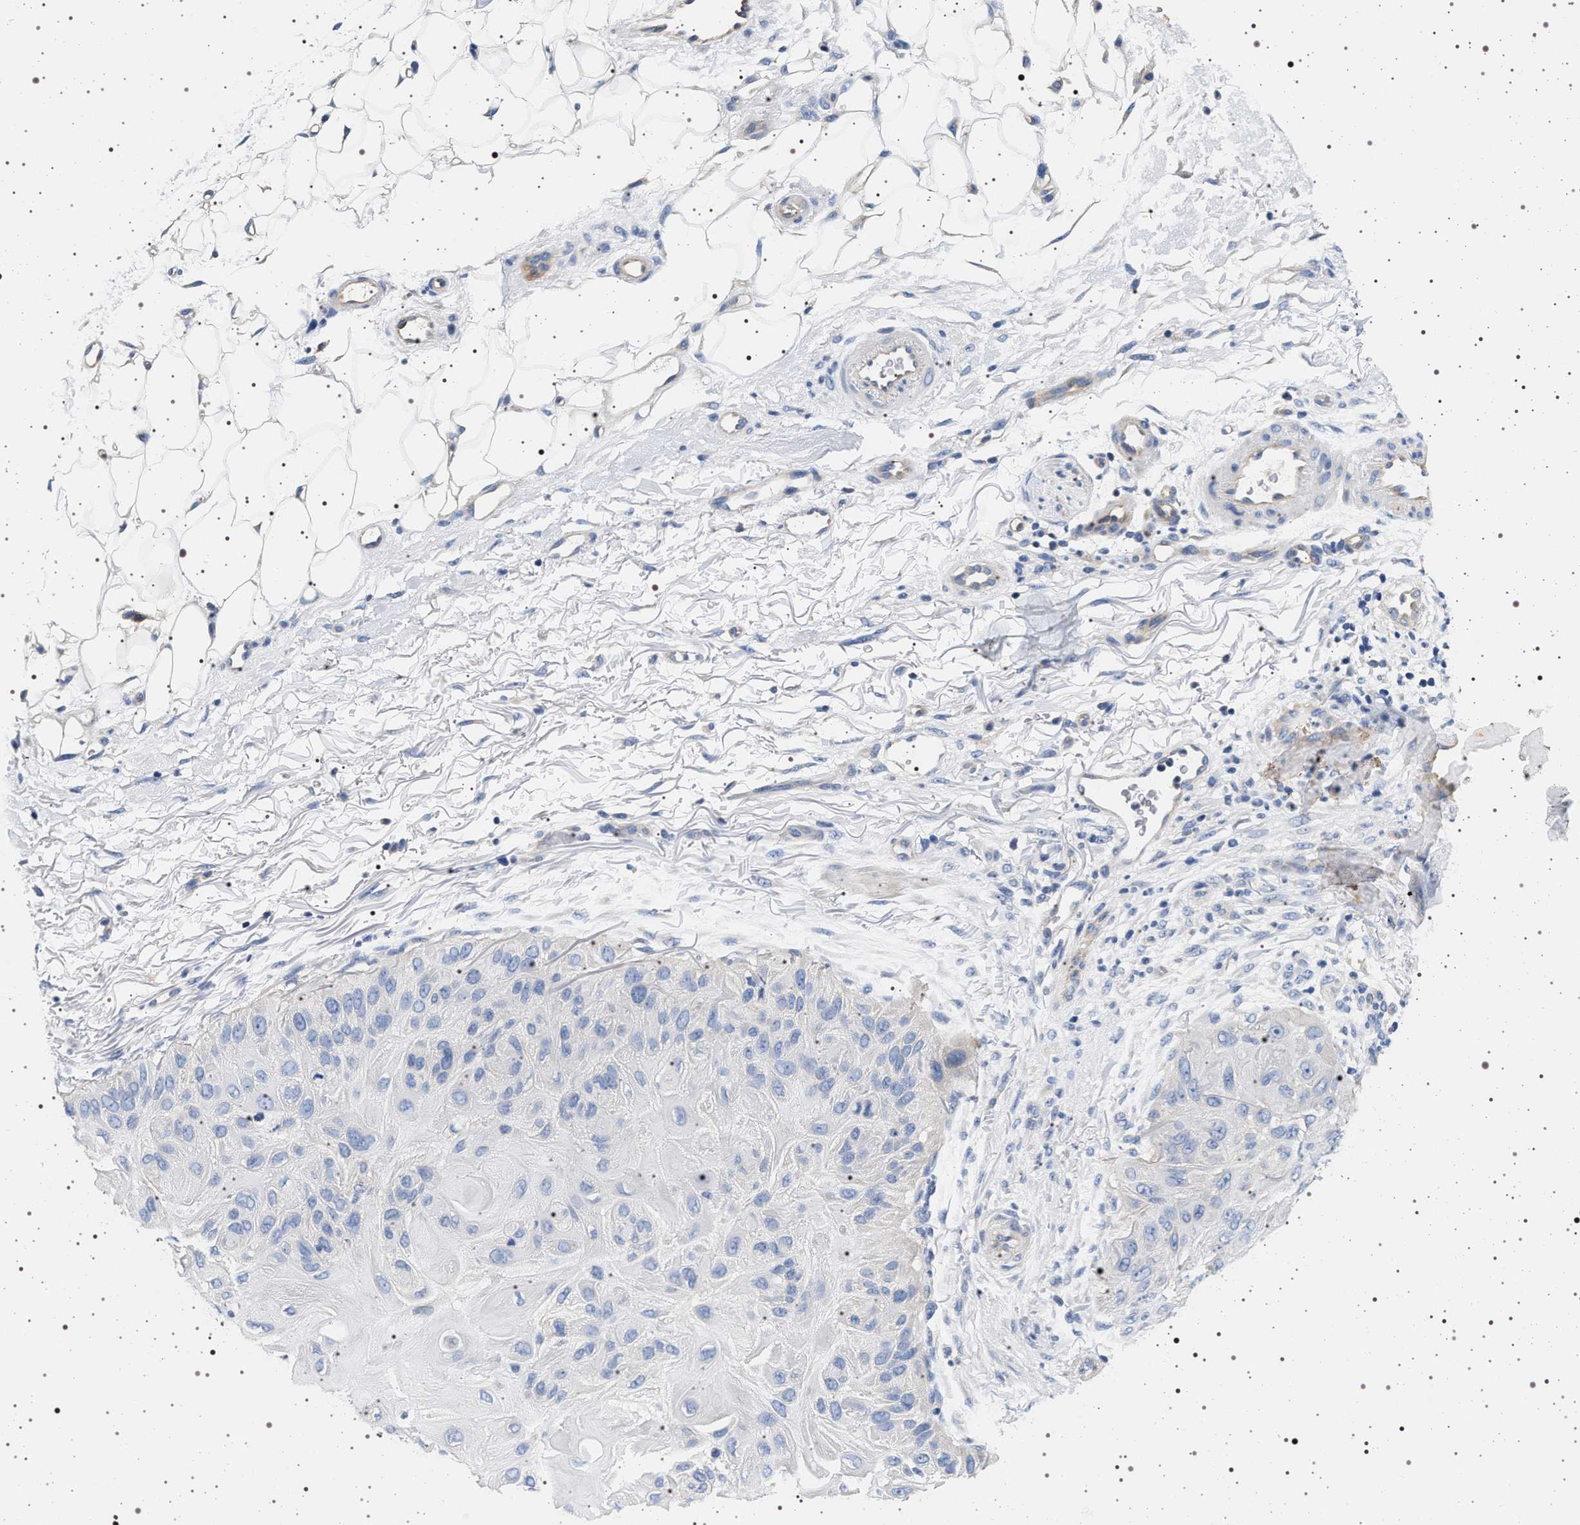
{"staining": {"intensity": "negative", "quantity": "none", "location": "none"}, "tissue": "skin cancer", "cell_type": "Tumor cells", "image_type": "cancer", "snomed": [{"axis": "morphology", "description": "Squamous cell carcinoma, NOS"}, {"axis": "topography", "description": "Skin"}], "caption": "Tumor cells show no significant protein expression in skin cancer.", "gene": "HSD17B1", "patient": {"sex": "female", "age": 77}}